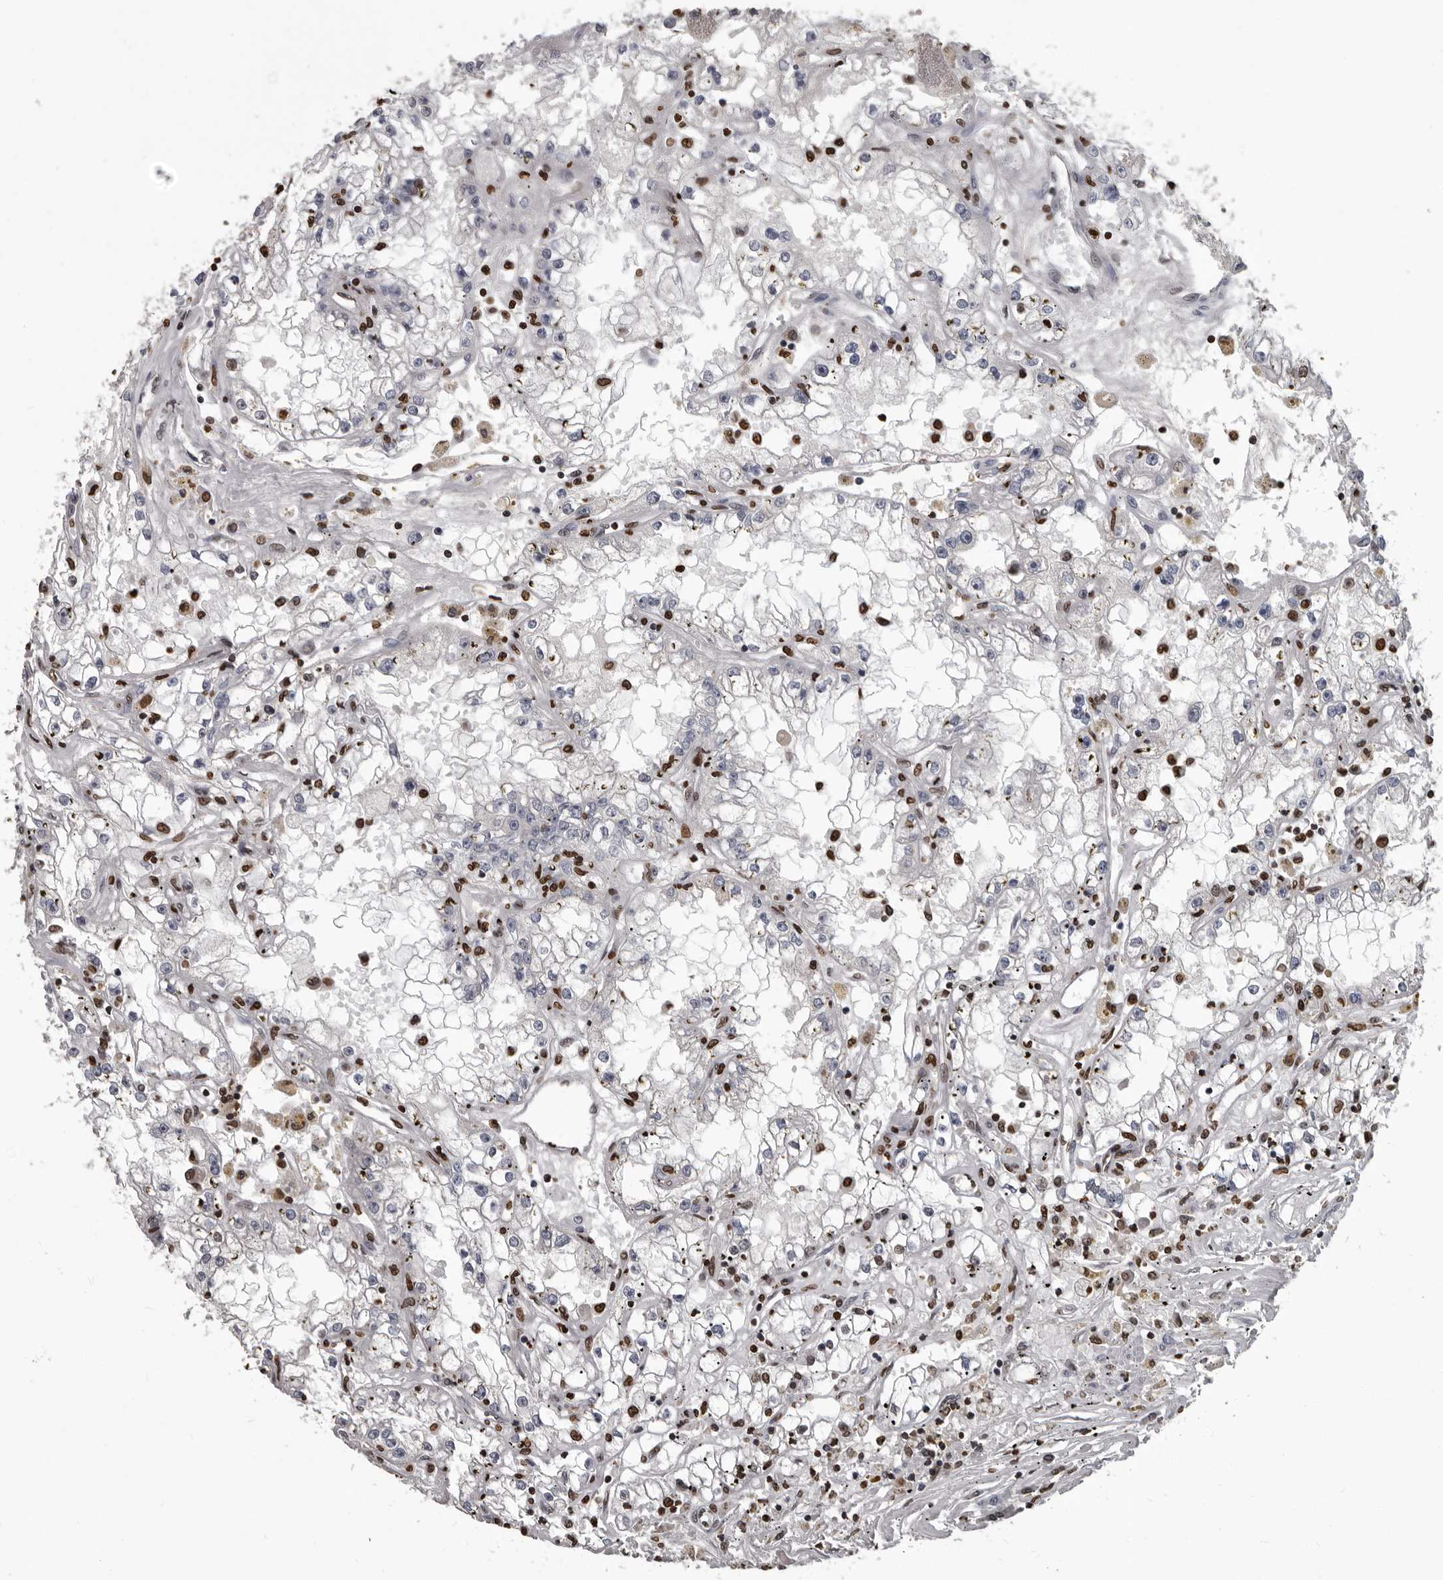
{"staining": {"intensity": "negative", "quantity": "none", "location": "none"}, "tissue": "renal cancer", "cell_type": "Tumor cells", "image_type": "cancer", "snomed": [{"axis": "morphology", "description": "Adenocarcinoma, NOS"}, {"axis": "topography", "description": "Kidney"}], "caption": "Tumor cells are negative for protein expression in human renal cancer.", "gene": "AHR", "patient": {"sex": "male", "age": 56}}